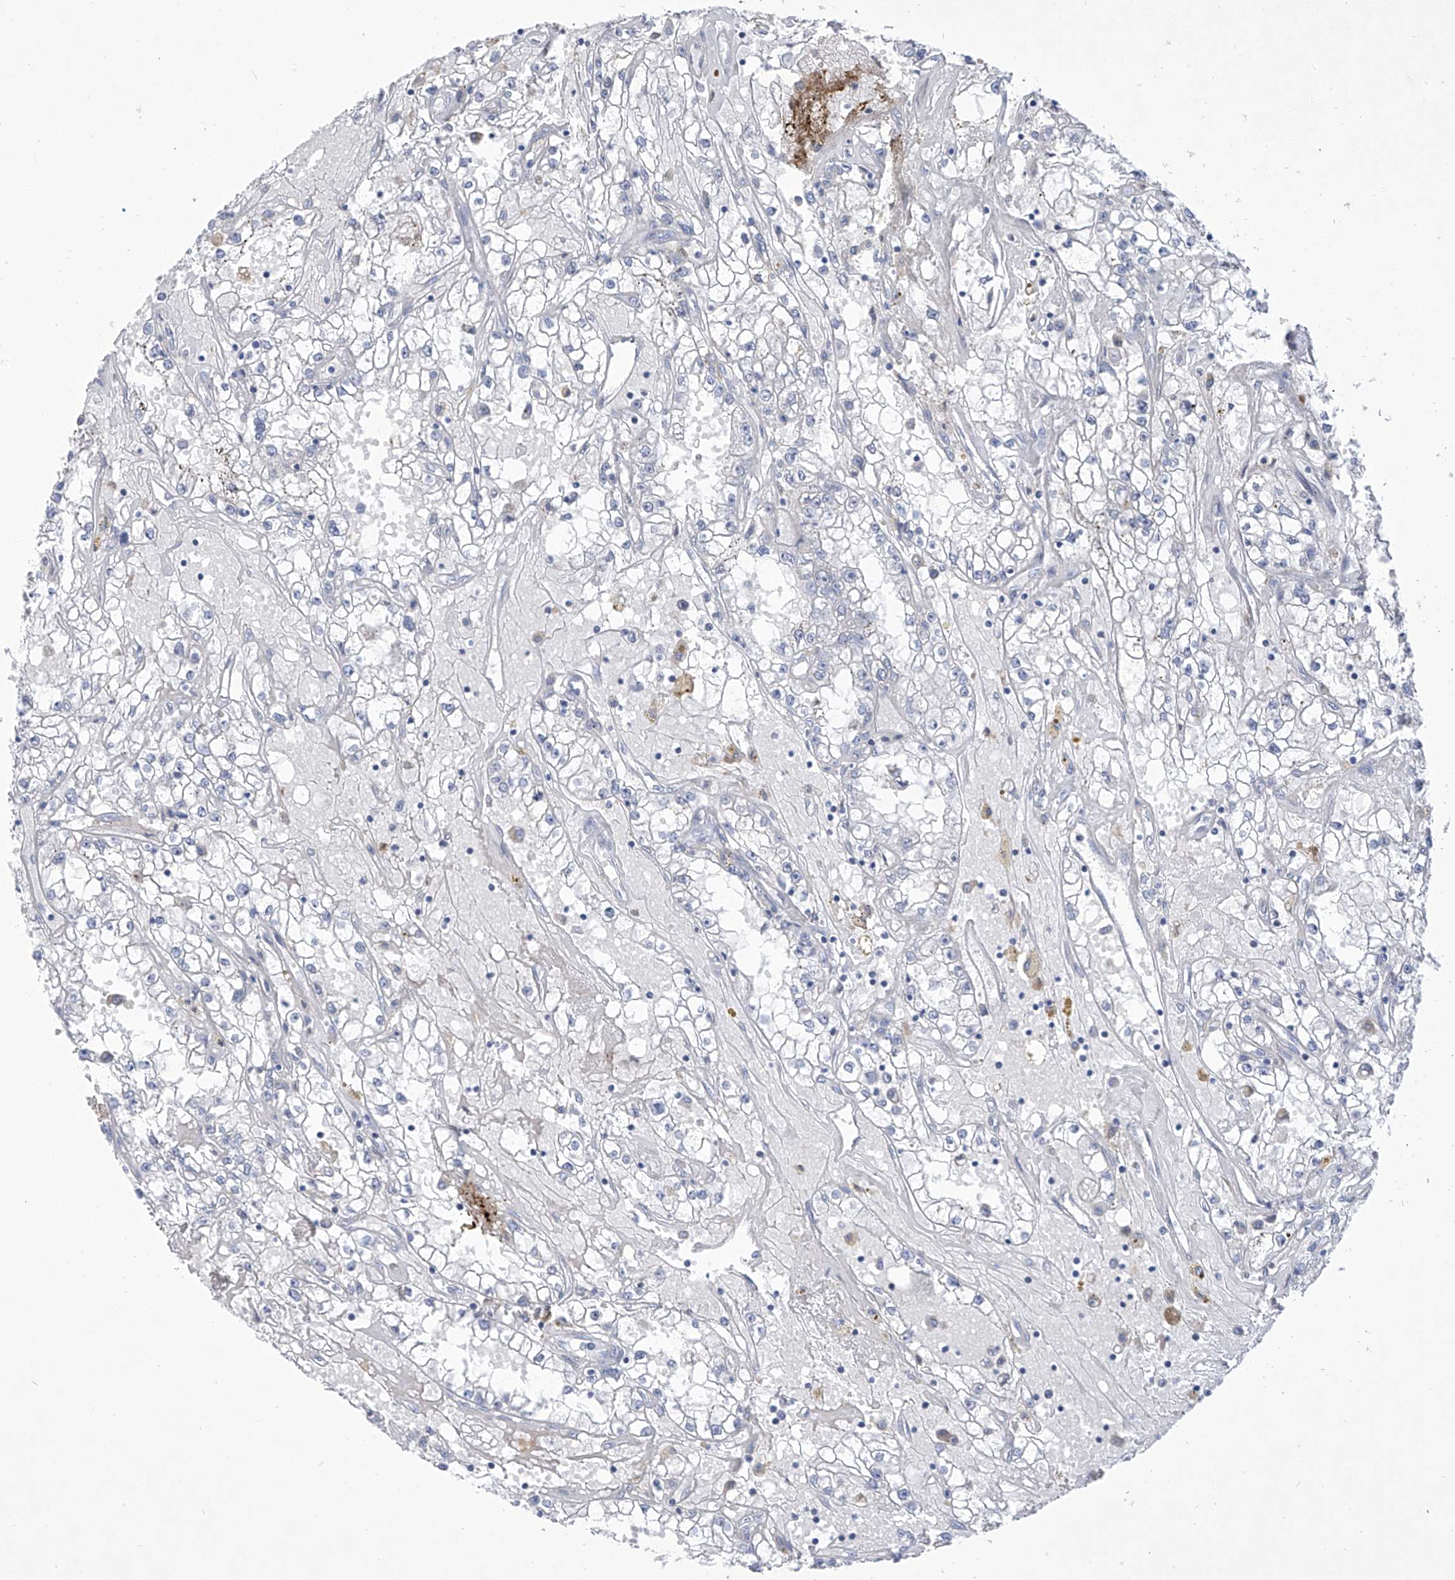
{"staining": {"intensity": "negative", "quantity": "none", "location": "none"}, "tissue": "renal cancer", "cell_type": "Tumor cells", "image_type": "cancer", "snomed": [{"axis": "morphology", "description": "Adenocarcinoma, NOS"}, {"axis": "topography", "description": "Kidney"}], "caption": "There is no significant expression in tumor cells of renal cancer.", "gene": "SLCO4A1", "patient": {"sex": "male", "age": 56}}